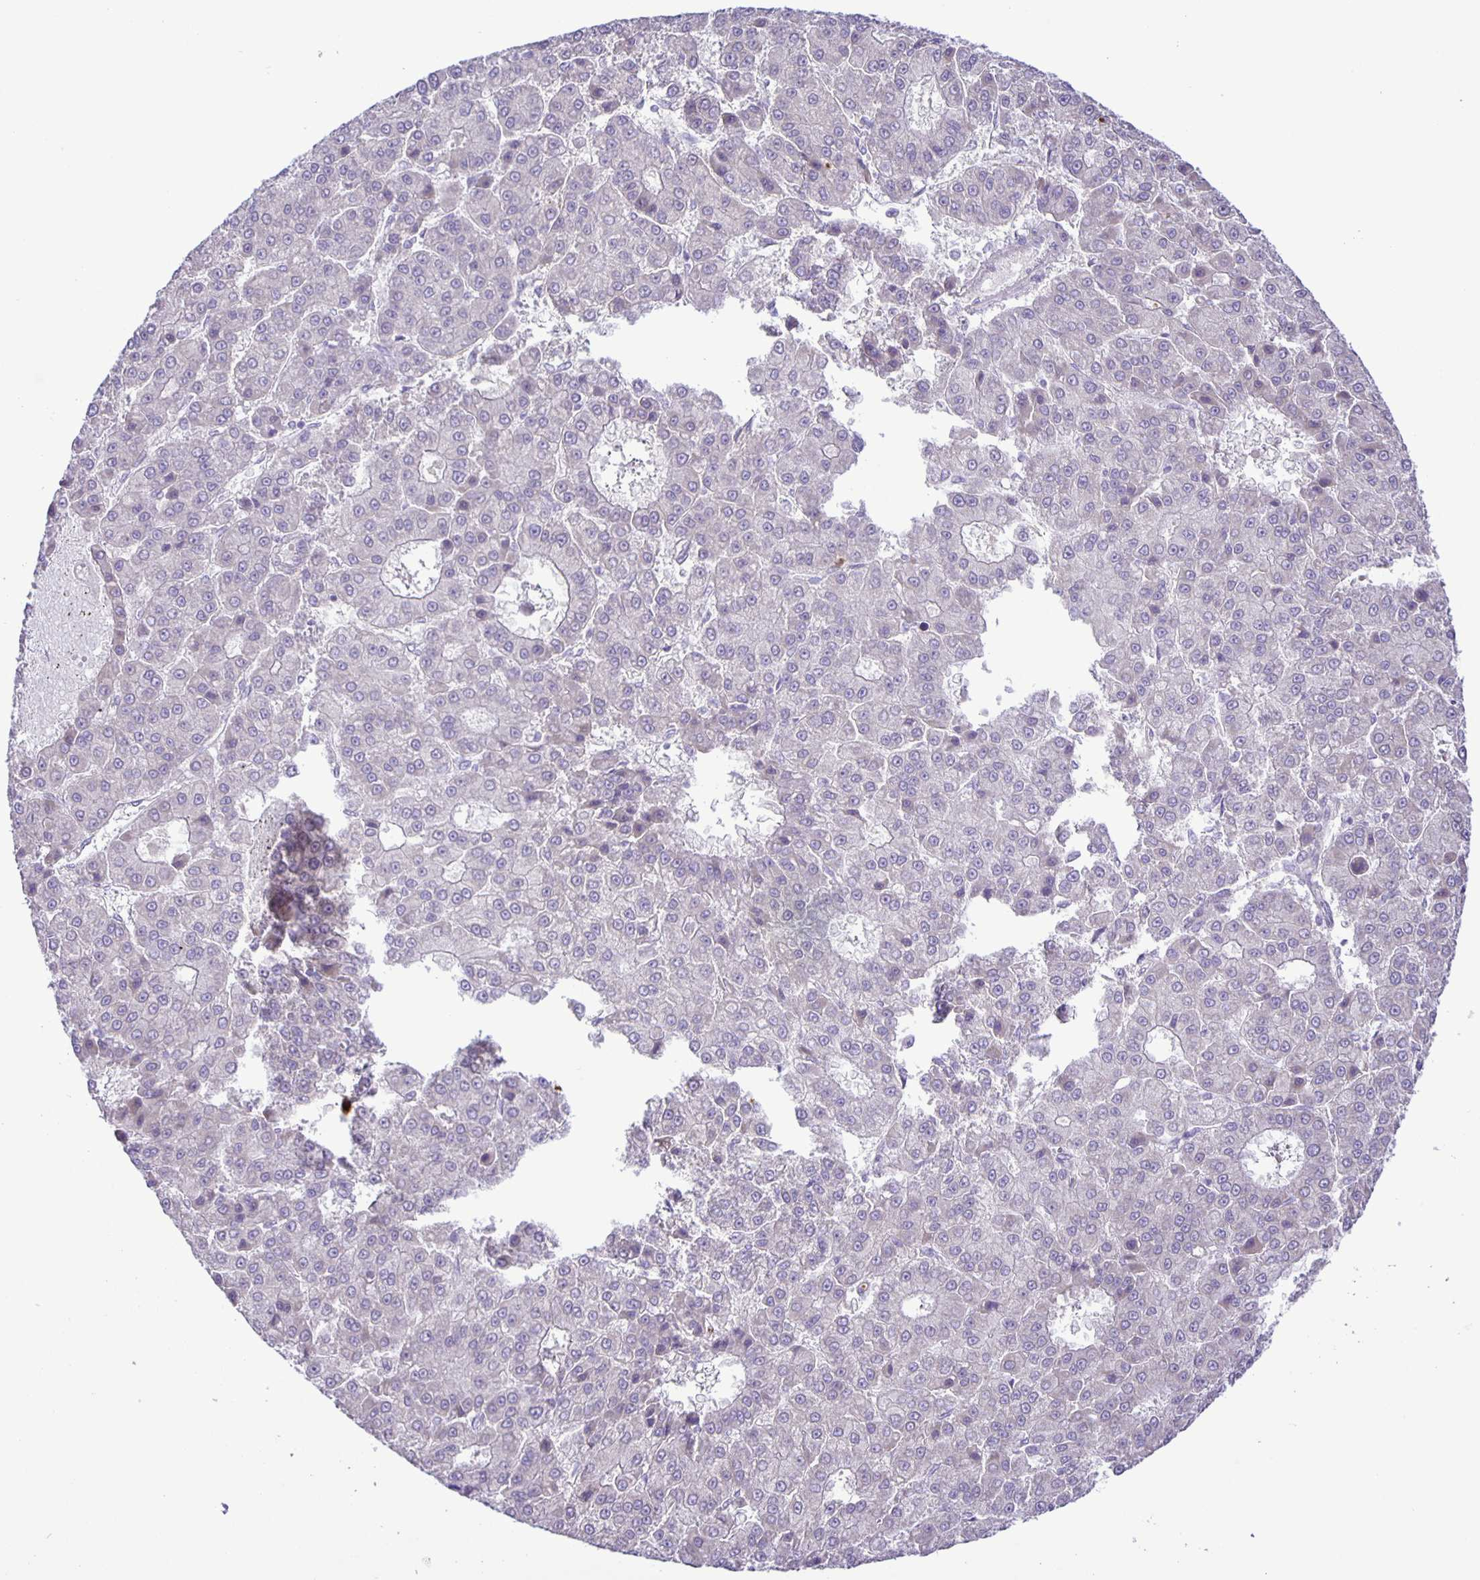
{"staining": {"intensity": "negative", "quantity": "none", "location": "none"}, "tissue": "liver cancer", "cell_type": "Tumor cells", "image_type": "cancer", "snomed": [{"axis": "morphology", "description": "Carcinoma, Hepatocellular, NOS"}, {"axis": "topography", "description": "Liver"}], "caption": "DAB immunohistochemical staining of liver hepatocellular carcinoma shows no significant expression in tumor cells.", "gene": "ADCK1", "patient": {"sex": "male", "age": 70}}